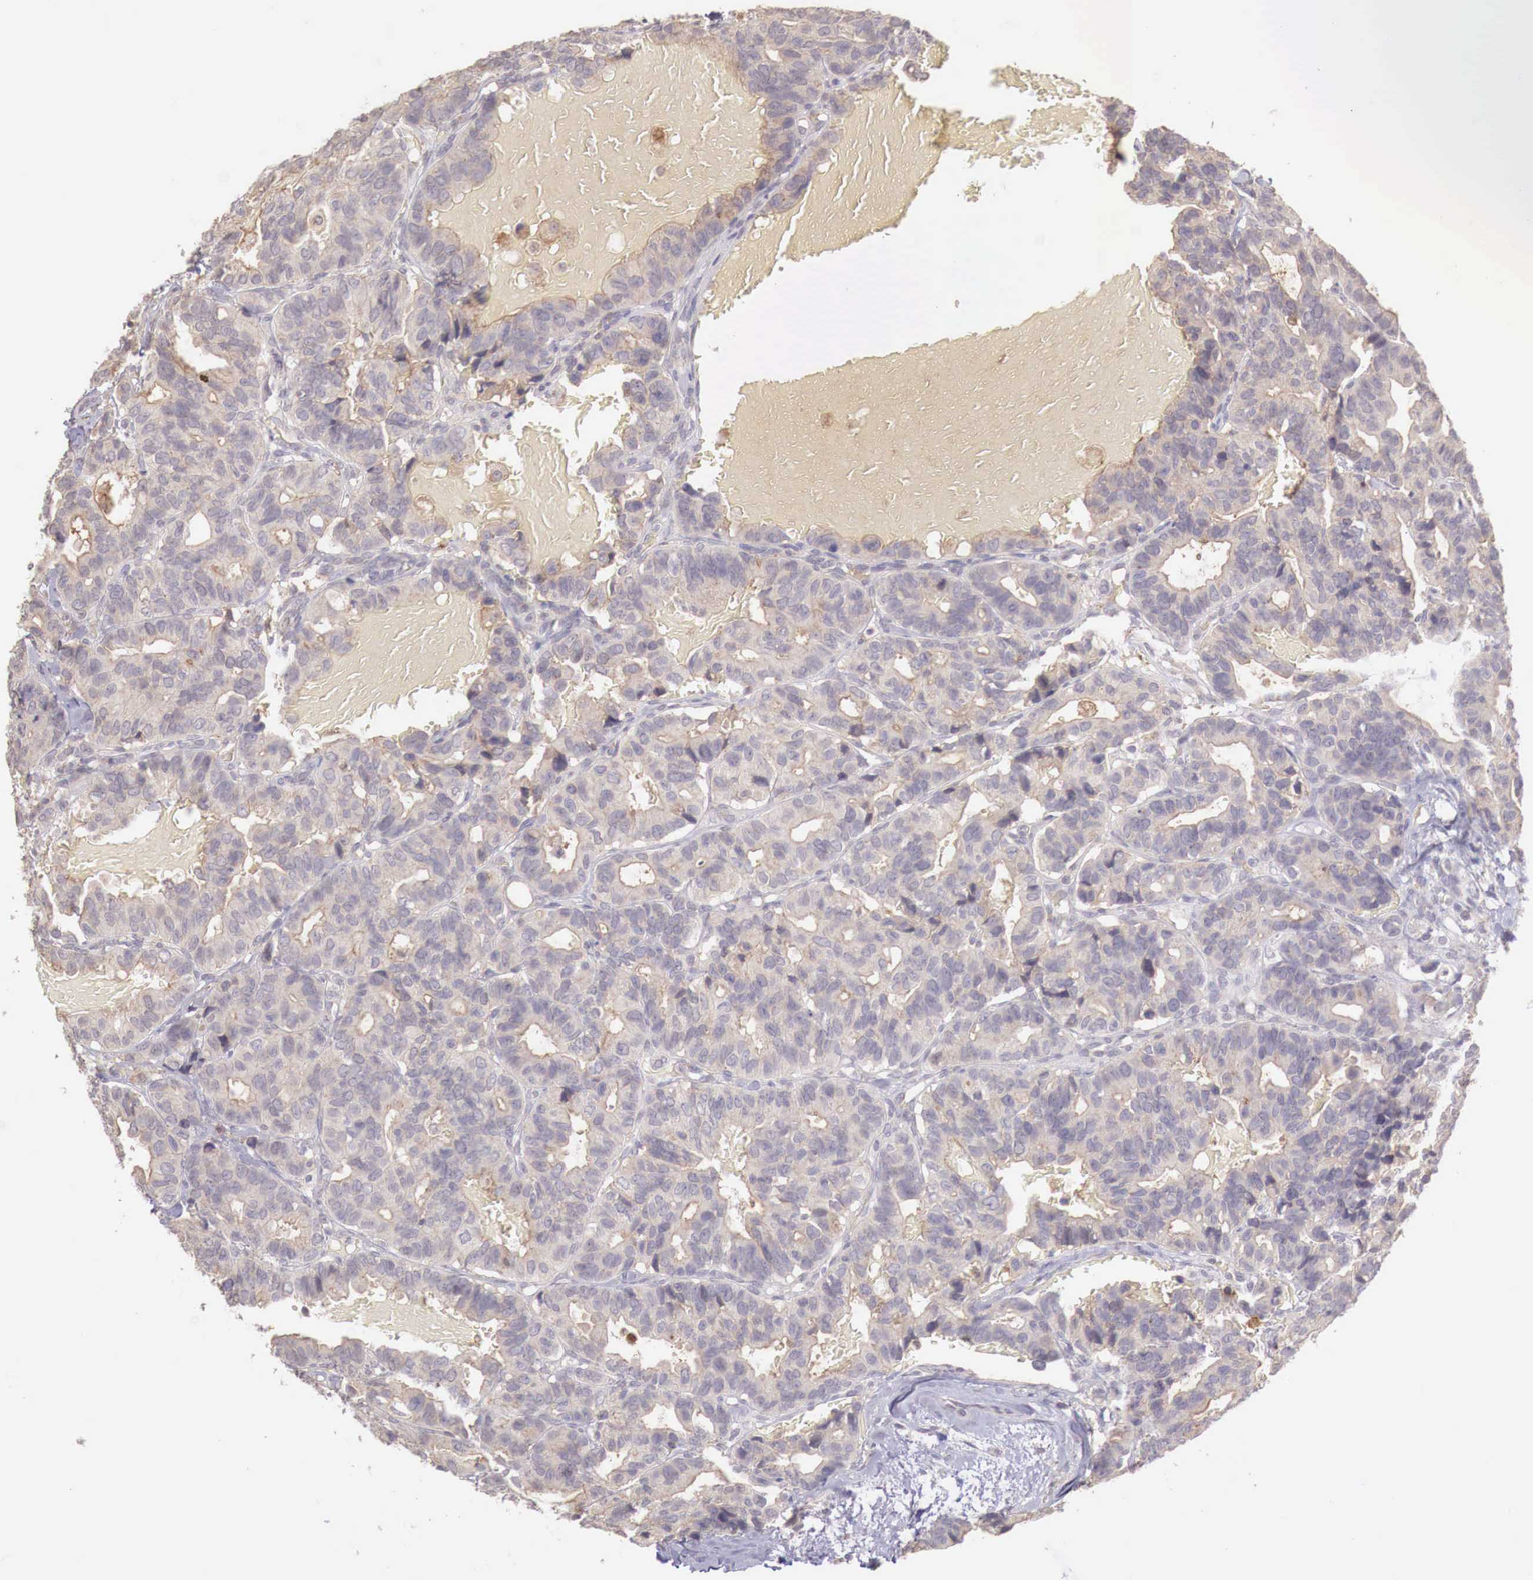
{"staining": {"intensity": "weak", "quantity": "25%-75%", "location": "cytoplasmic/membranous"}, "tissue": "breast cancer", "cell_type": "Tumor cells", "image_type": "cancer", "snomed": [{"axis": "morphology", "description": "Duct carcinoma"}, {"axis": "topography", "description": "Breast"}], "caption": "There is low levels of weak cytoplasmic/membranous staining in tumor cells of breast cancer (infiltrating ductal carcinoma), as demonstrated by immunohistochemical staining (brown color).", "gene": "CHRDL1", "patient": {"sex": "female", "age": 69}}